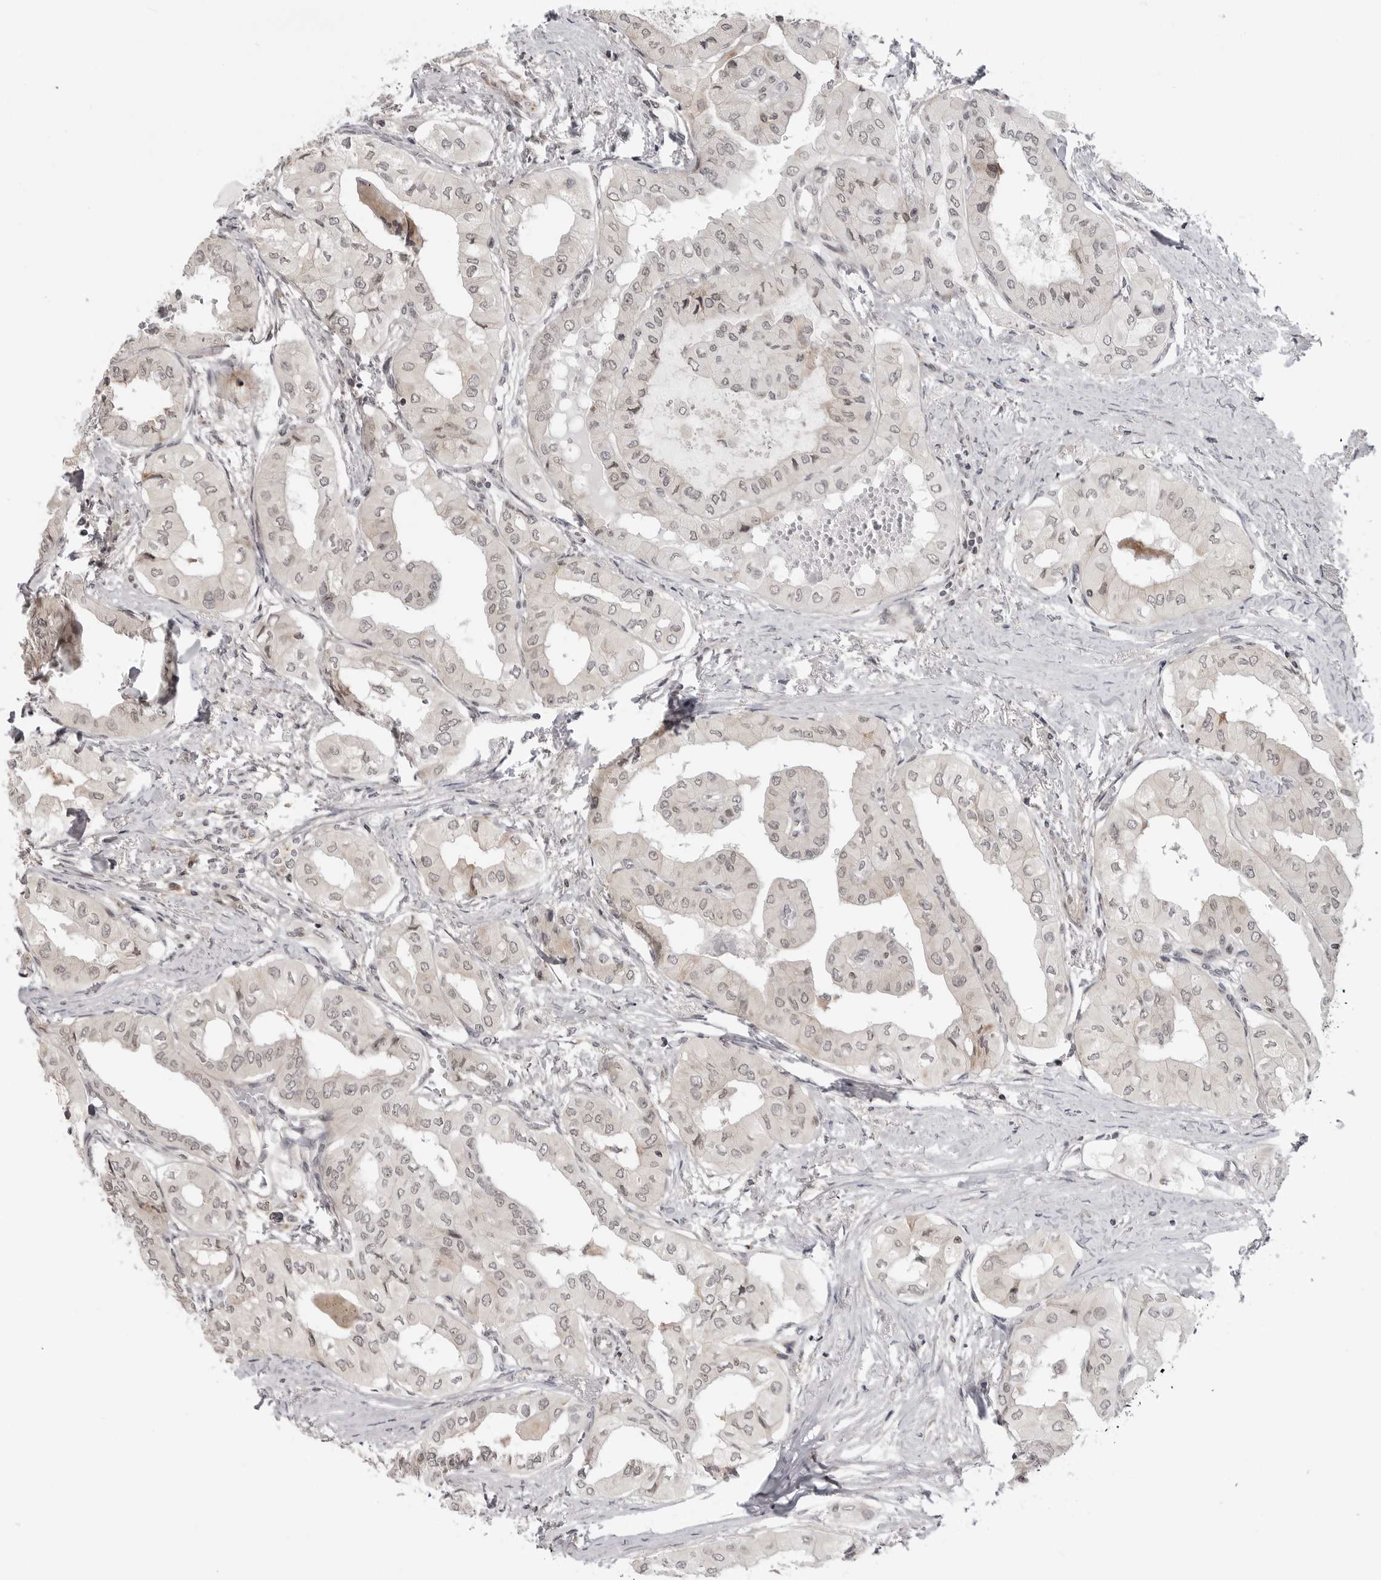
{"staining": {"intensity": "negative", "quantity": "none", "location": "none"}, "tissue": "thyroid cancer", "cell_type": "Tumor cells", "image_type": "cancer", "snomed": [{"axis": "morphology", "description": "Papillary adenocarcinoma, NOS"}, {"axis": "topography", "description": "Thyroid gland"}], "caption": "Immunohistochemical staining of human papillary adenocarcinoma (thyroid) shows no significant expression in tumor cells.", "gene": "ADAMTS5", "patient": {"sex": "female", "age": 59}}